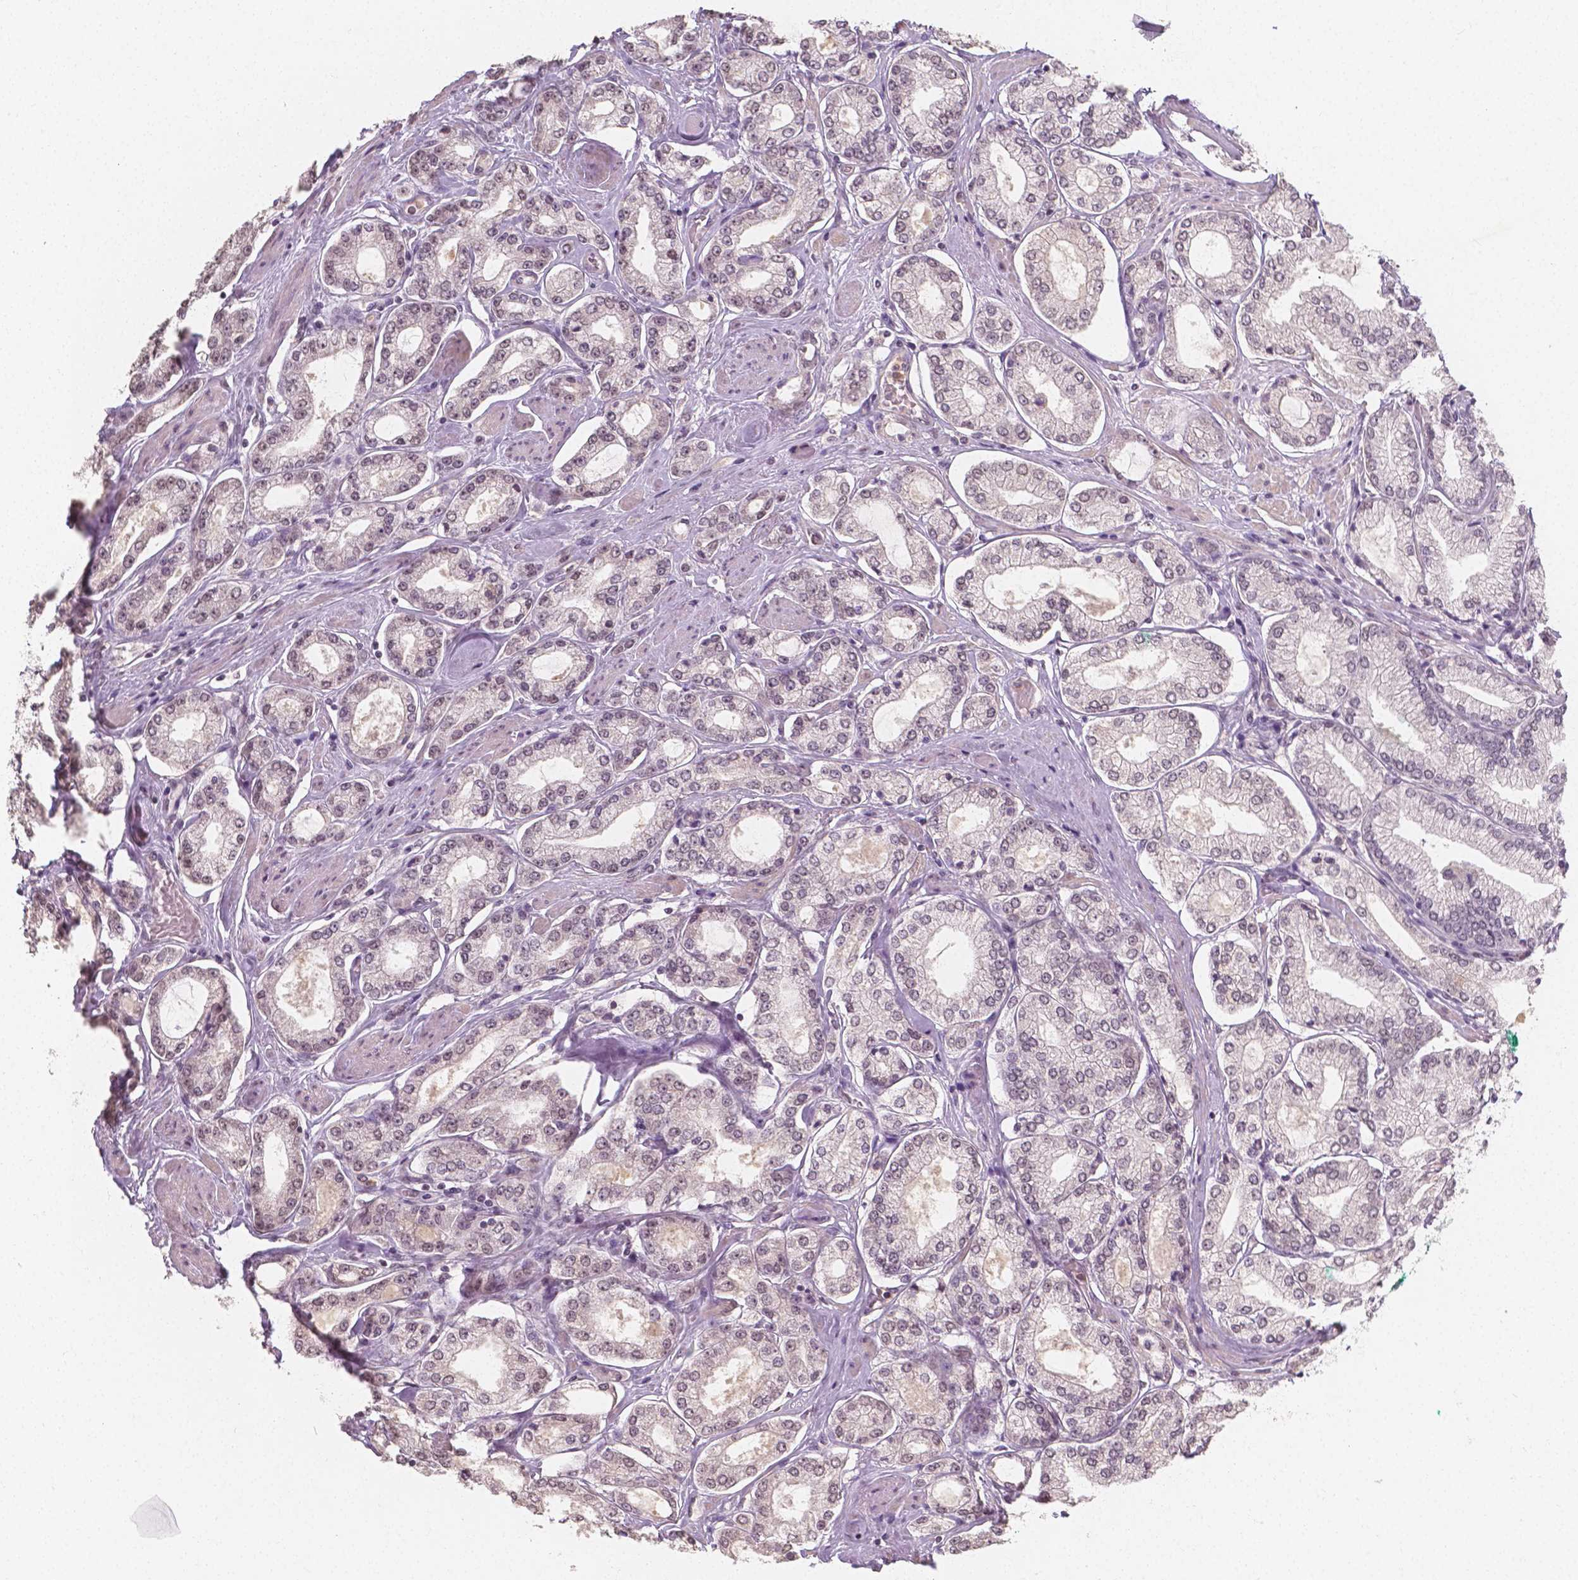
{"staining": {"intensity": "weak", "quantity": "25%-75%", "location": "nuclear"}, "tissue": "prostate cancer", "cell_type": "Tumor cells", "image_type": "cancer", "snomed": [{"axis": "morphology", "description": "Adenocarcinoma, High grade"}, {"axis": "topography", "description": "Prostate"}], "caption": "There is low levels of weak nuclear staining in tumor cells of high-grade adenocarcinoma (prostate), as demonstrated by immunohistochemical staining (brown color).", "gene": "NOLC1", "patient": {"sex": "male", "age": 68}}